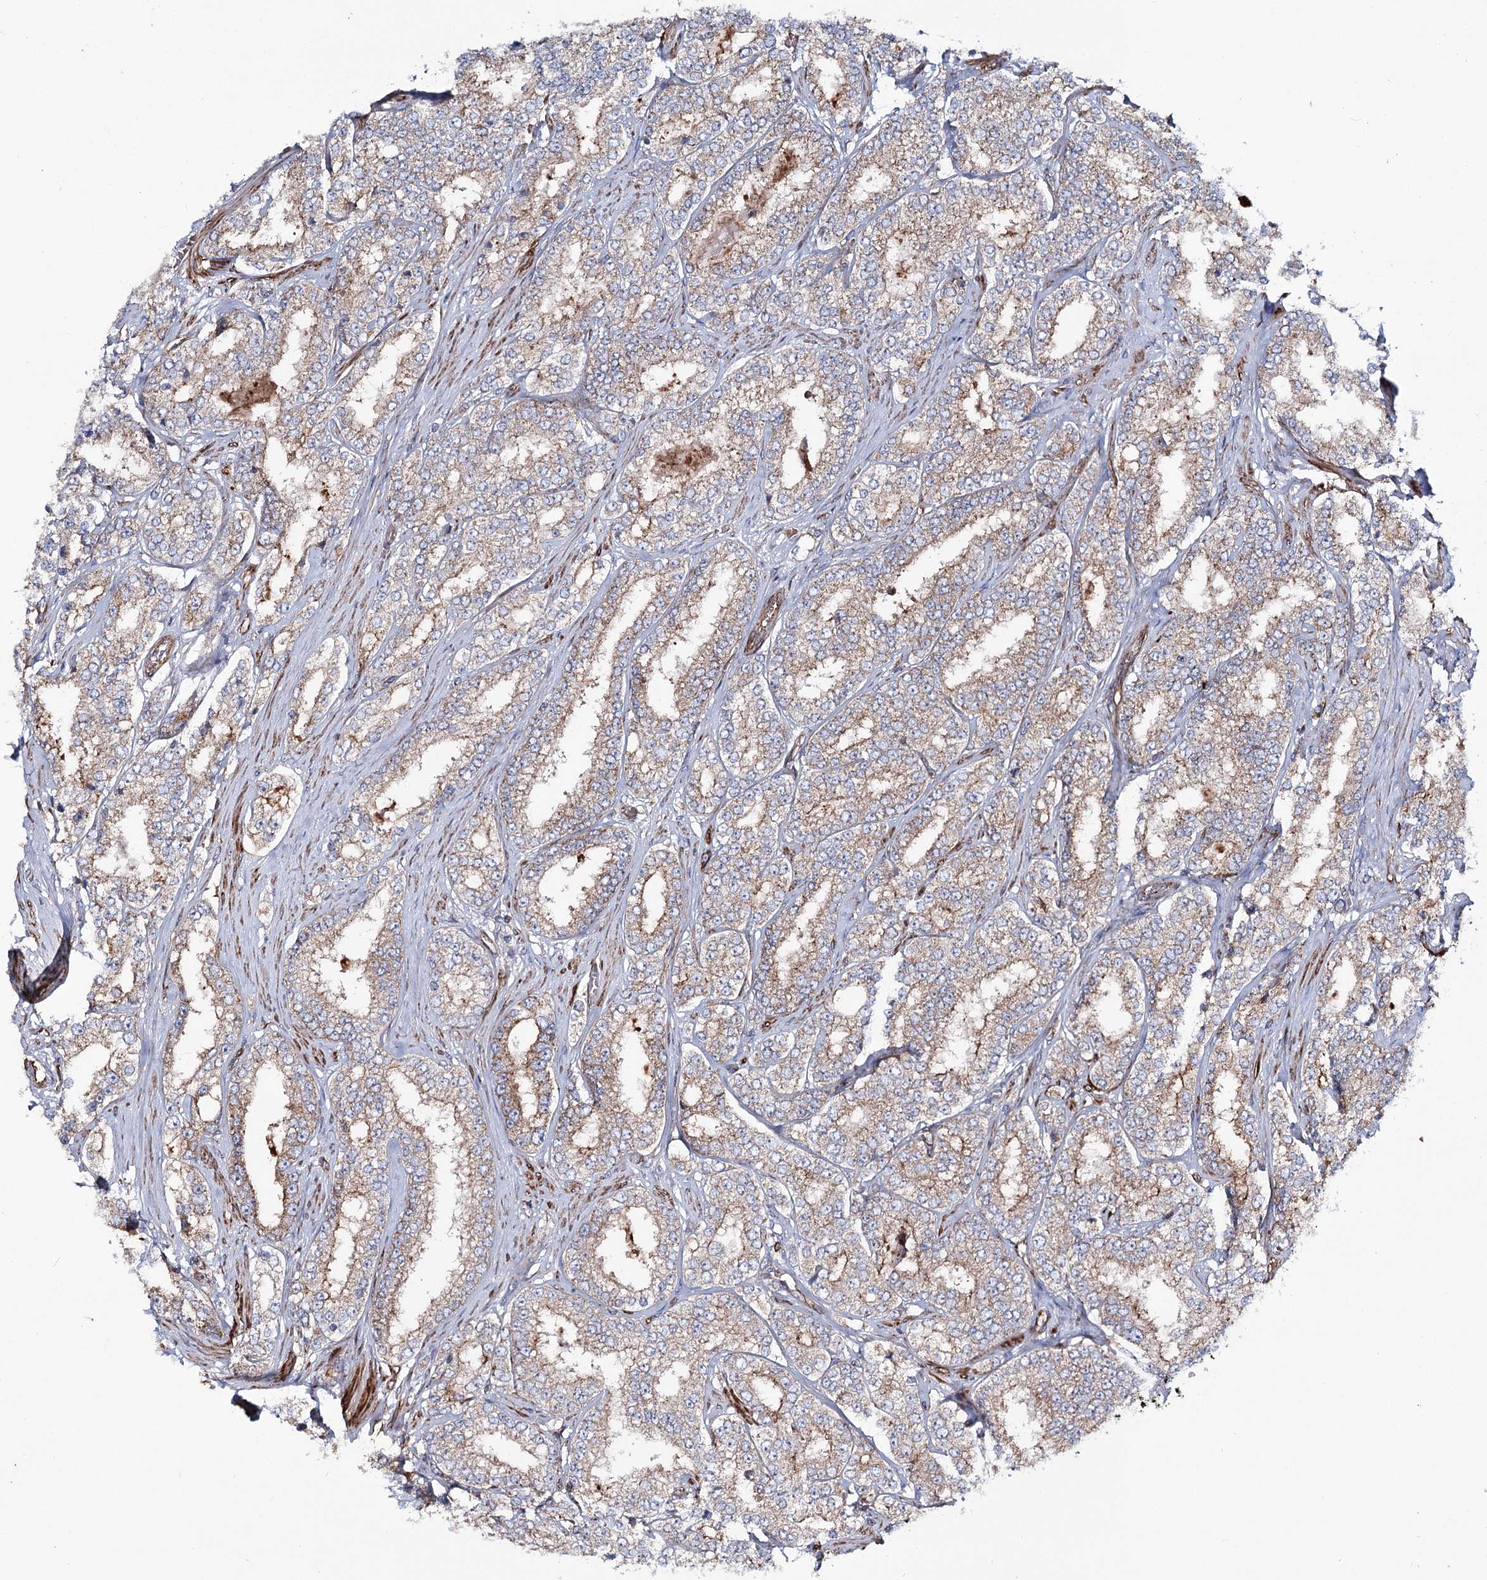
{"staining": {"intensity": "weak", "quantity": ">75%", "location": "cytoplasmic/membranous"}, "tissue": "prostate cancer", "cell_type": "Tumor cells", "image_type": "cancer", "snomed": [{"axis": "morphology", "description": "Normal tissue, NOS"}, {"axis": "morphology", "description": "Adenocarcinoma, High grade"}, {"axis": "topography", "description": "Prostate"}], "caption": "This micrograph exhibits prostate cancer (adenocarcinoma (high-grade)) stained with IHC to label a protein in brown. The cytoplasmic/membranous of tumor cells show weak positivity for the protein. Nuclei are counter-stained blue.", "gene": "THUMPD3", "patient": {"sex": "male", "age": 83}}